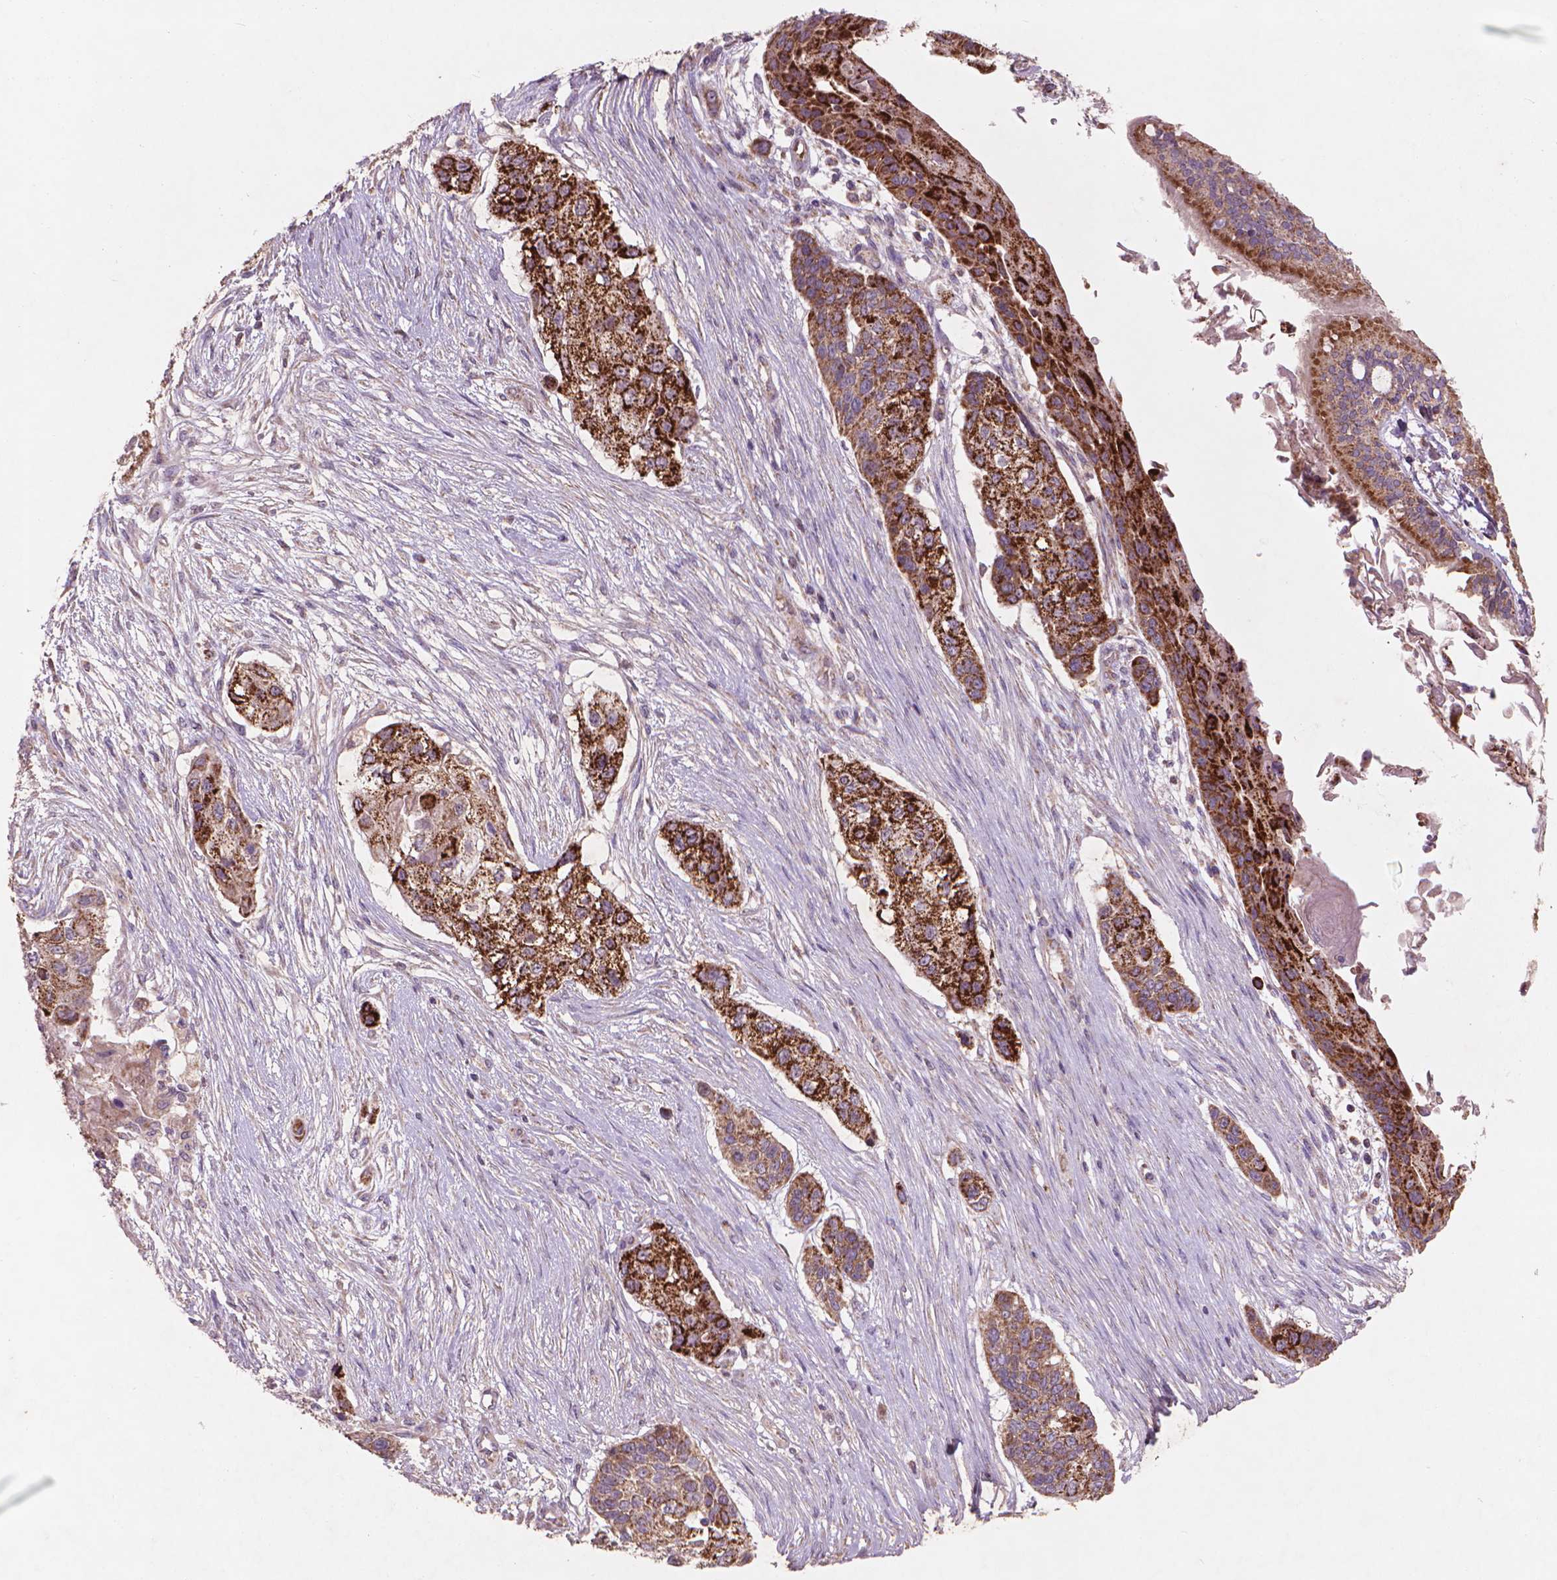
{"staining": {"intensity": "strong", "quantity": ">75%", "location": "cytoplasmic/membranous"}, "tissue": "lung cancer", "cell_type": "Tumor cells", "image_type": "cancer", "snomed": [{"axis": "morphology", "description": "Squamous cell carcinoma, NOS"}, {"axis": "topography", "description": "Lung"}], "caption": "Immunohistochemistry (IHC) (DAB (3,3'-diaminobenzidine)) staining of lung cancer (squamous cell carcinoma) shows strong cytoplasmic/membranous protein expression in approximately >75% of tumor cells.", "gene": "NLRX1", "patient": {"sex": "male", "age": 69}}